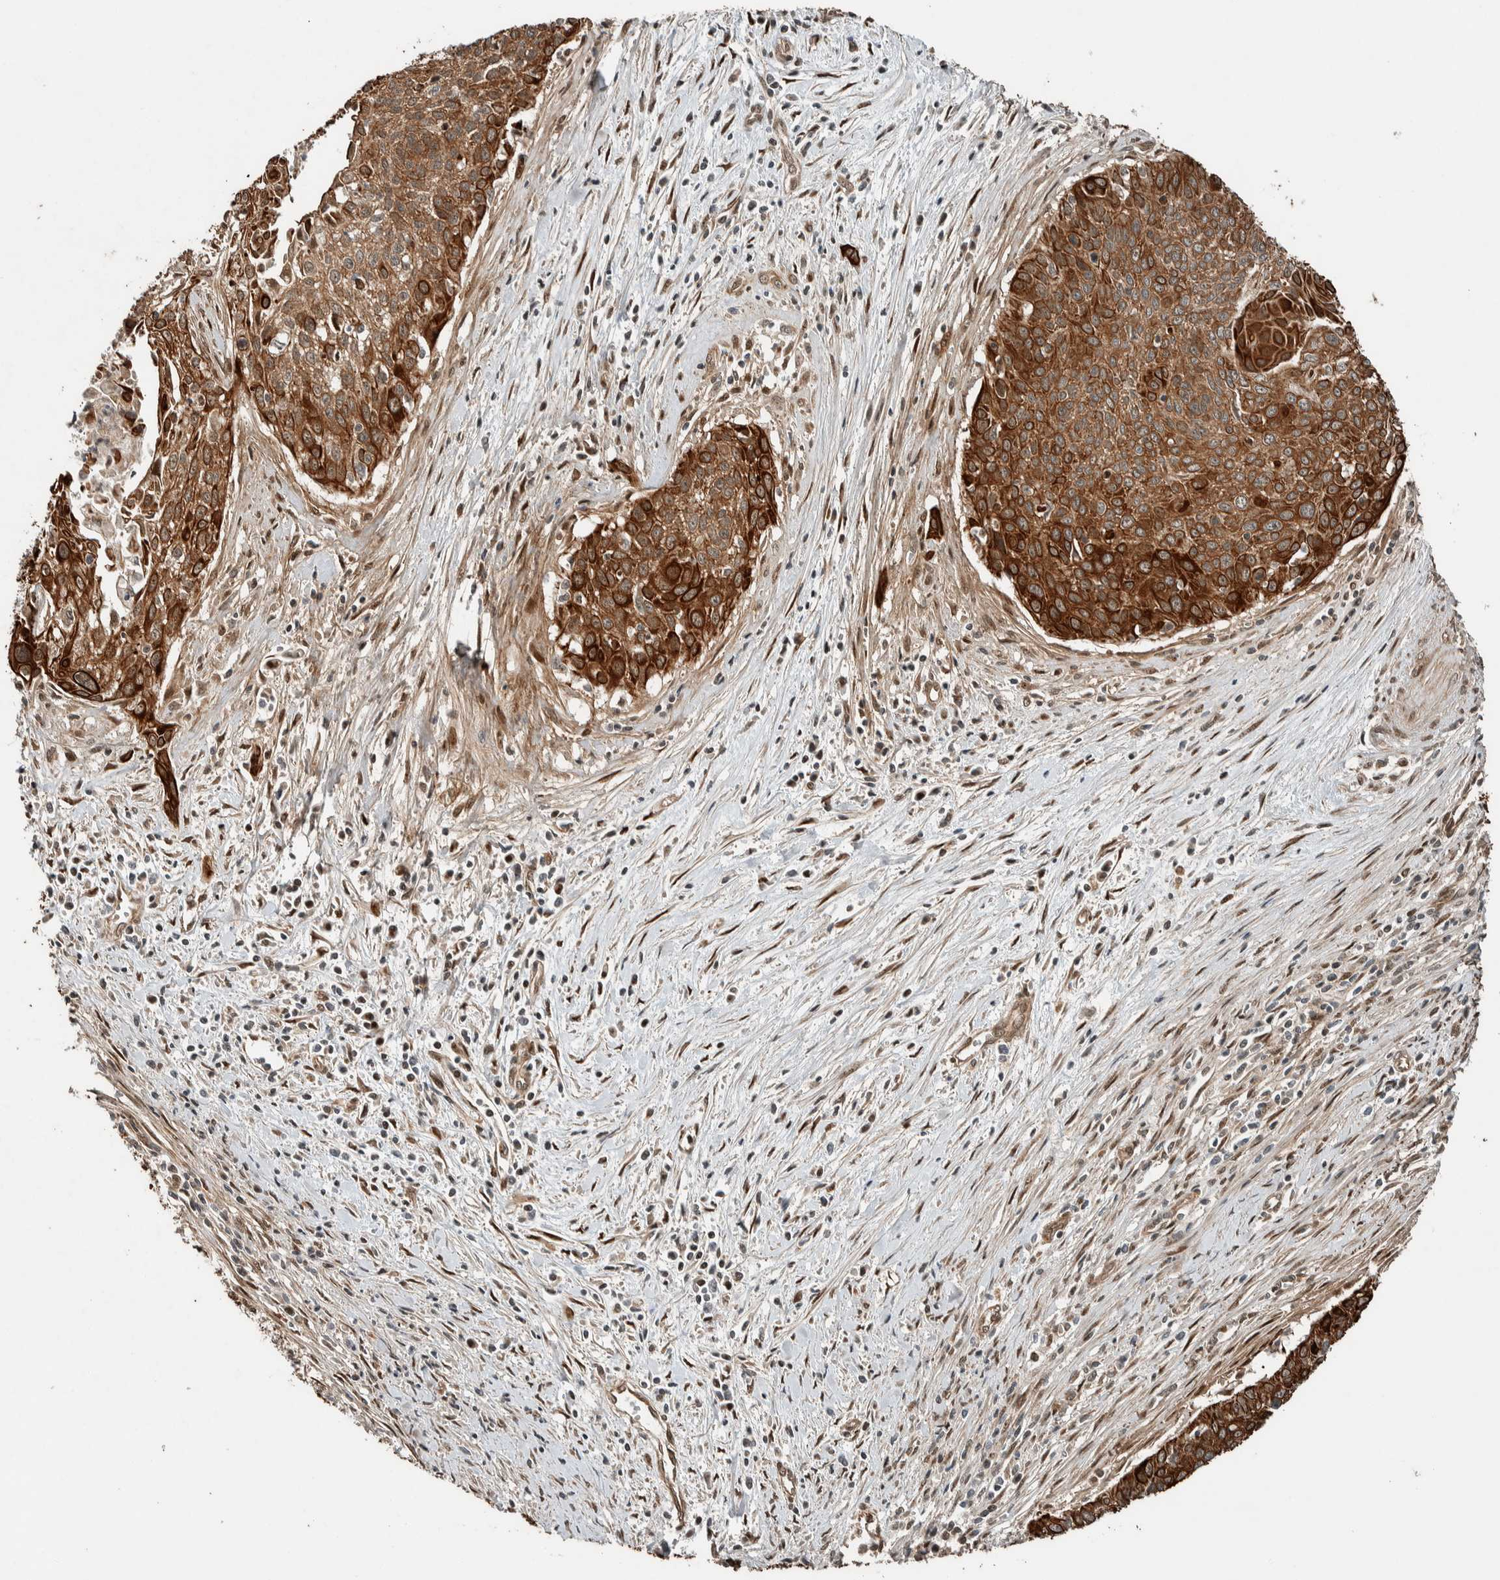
{"staining": {"intensity": "strong", "quantity": ">75%", "location": "cytoplasmic/membranous"}, "tissue": "cervical cancer", "cell_type": "Tumor cells", "image_type": "cancer", "snomed": [{"axis": "morphology", "description": "Squamous cell carcinoma, NOS"}, {"axis": "topography", "description": "Cervix"}], "caption": "Protein staining shows strong cytoplasmic/membranous positivity in approximately >75% of tumor cells in cervical cancer. (DAB (3,3'-diaminobenzidine) = brown stain, brightfield microscopy at high magnification).", "gene": "STXBP4", "patient": {"sex": "female", "age": 55}}